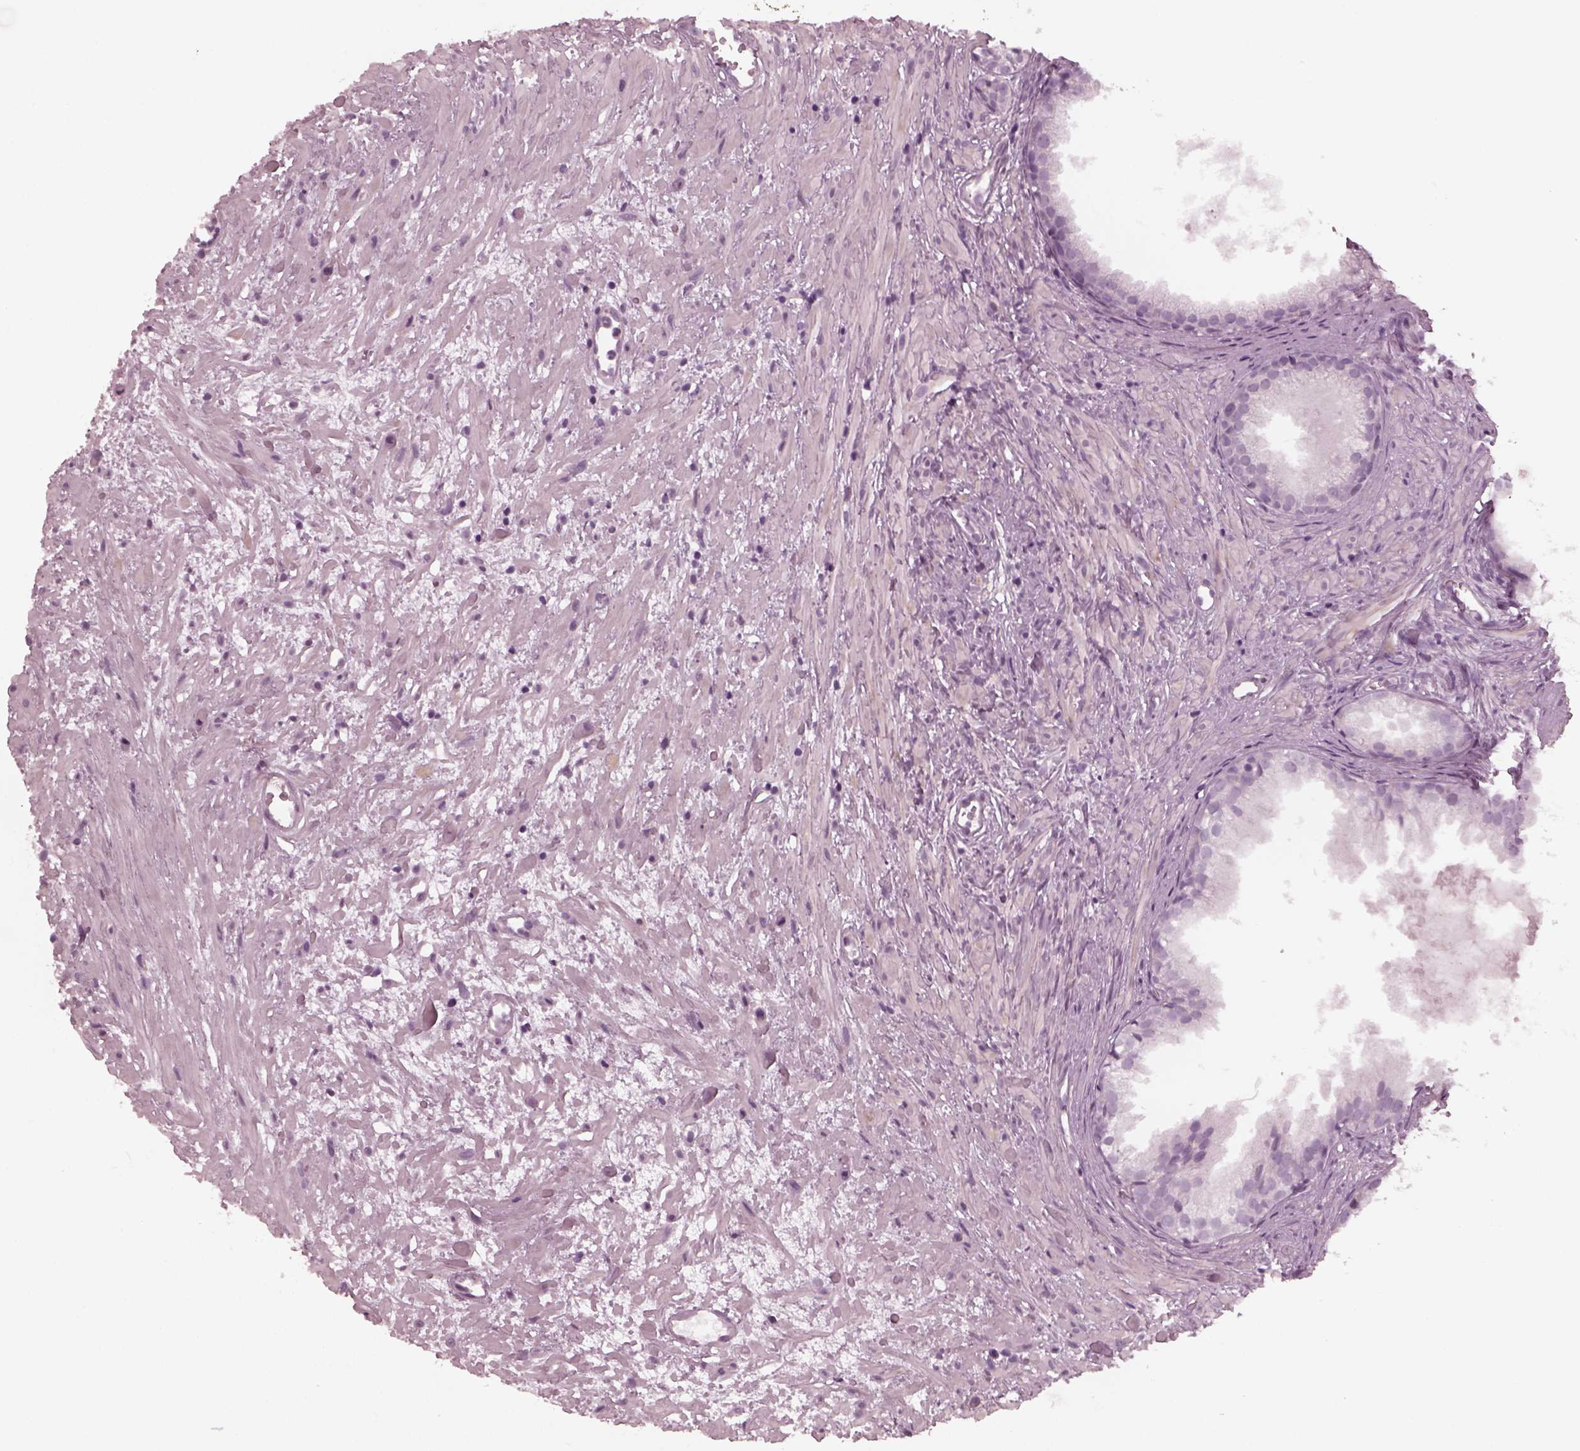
{"staining": {"intensity": "negative", "quantity": "none", "location": "none"}, "tissue": "prostate cancer", "cell_type": "Tumor cells", "image_type": "cancer", "snomed": [{"axis": "morphology", "description": "Adenocarcinoma, High grade"}, {"axis": "topography", "description": "Prostate"}], "caption": "An immunohistochemistry photomicrograph of prostate cancer (adenocarcinoma (high-grade)) is shown. There is no staining in tumor cells of prostate cancer (adenocarcinoma (high-grade)).", "gene": "YY2", "patient": {"sex": "male", "age": 79}}